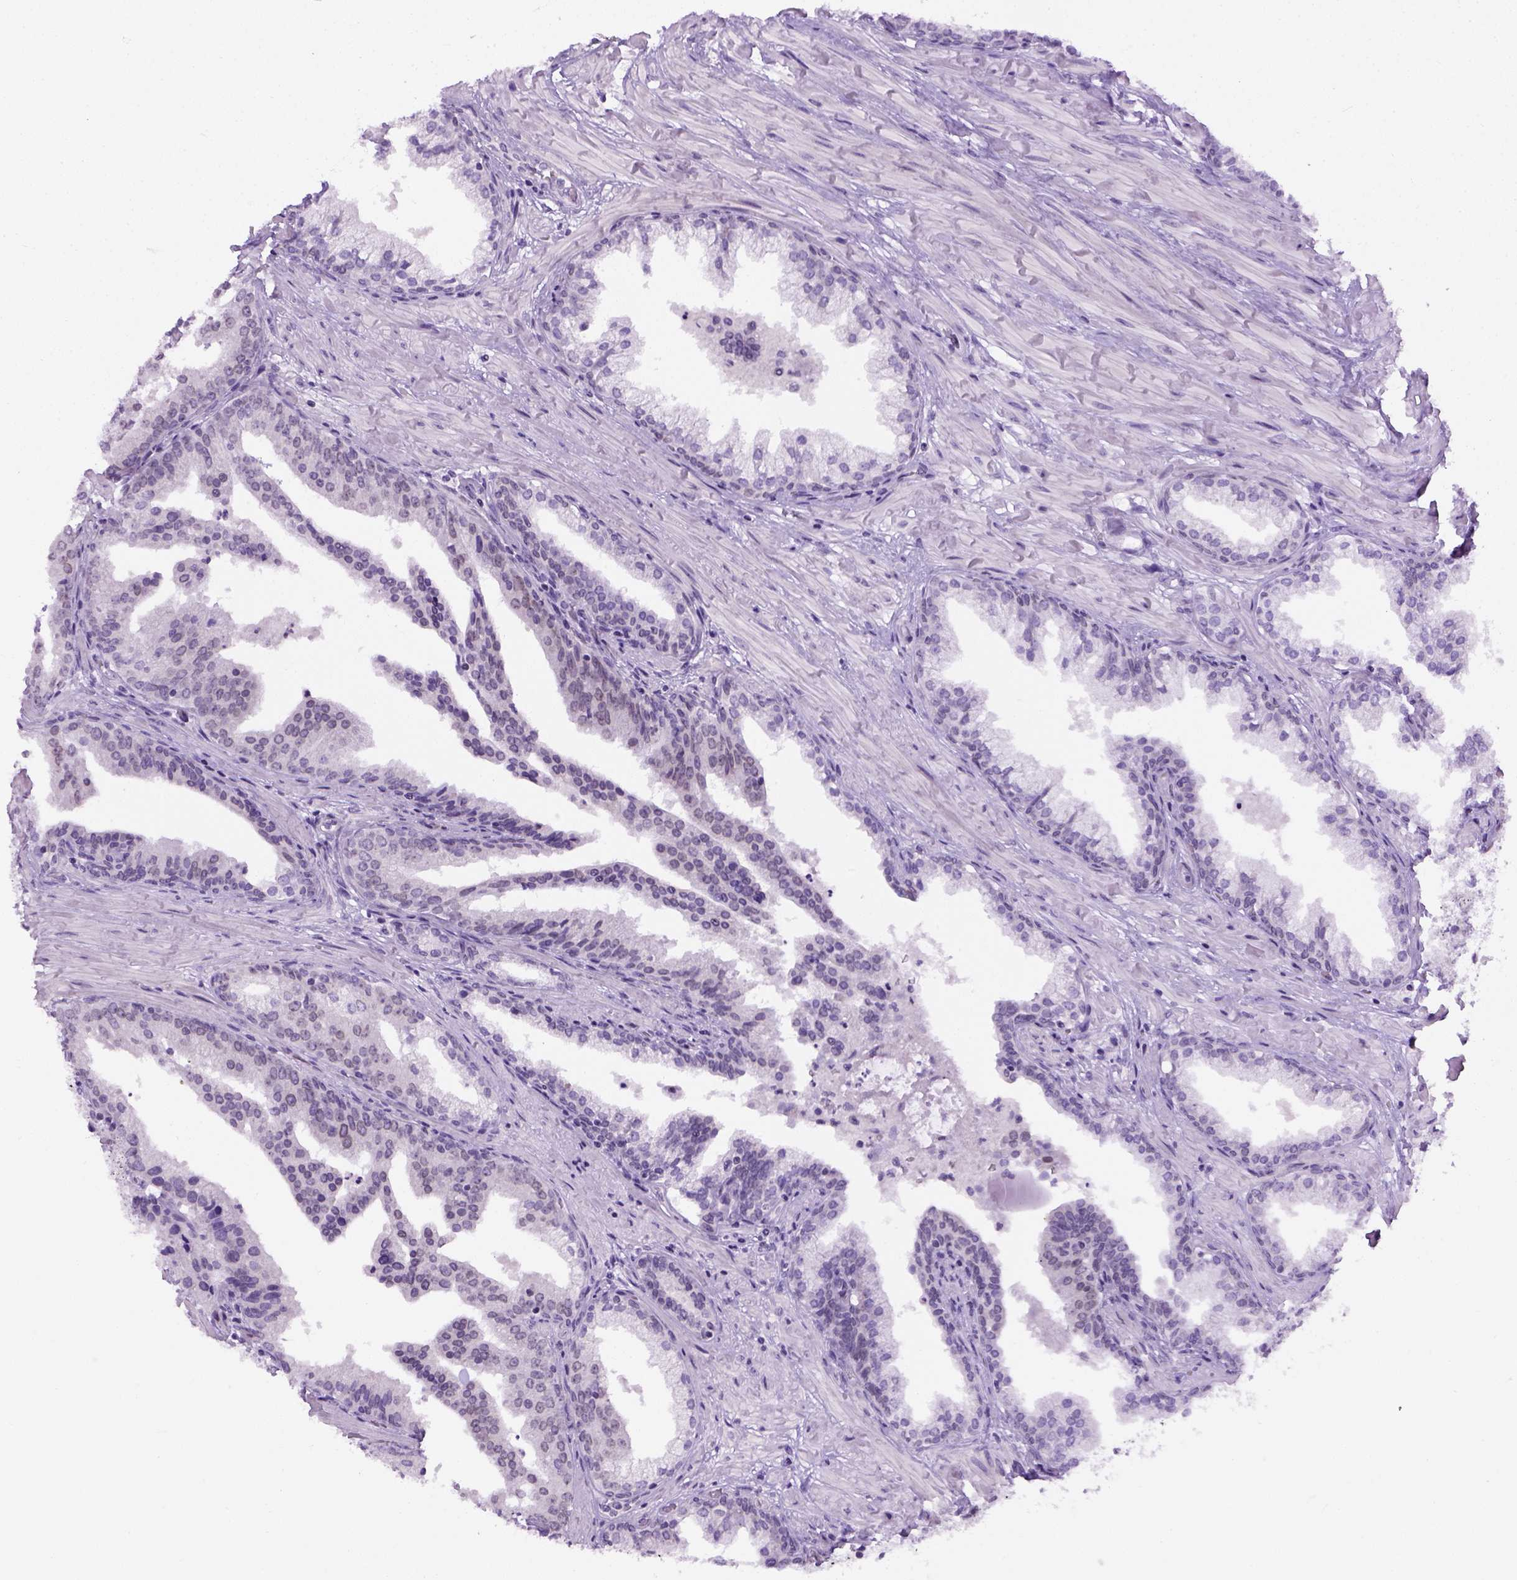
{"staining": {"intensity": "negative", "quantity": "none", "location": "none"}, "tissue": "prostate cancer", "cell_type": "Tumor cells", "image_type": "cancer", "snomed": [{"axis": "morphology", "description": "Adenocarcinoma, NOS"}, {"axis": "topography", "description": "Prostate and seminal vesicle, NOS"}, {"axis": "topography", "description": "Prostate"}], "caption": "Human prostate cancer stained for a protein using immunohistochemistry shows no expression in tumor cells.", "gene": "FAM184B", "patient": {"sex": "male", "age": 44}}